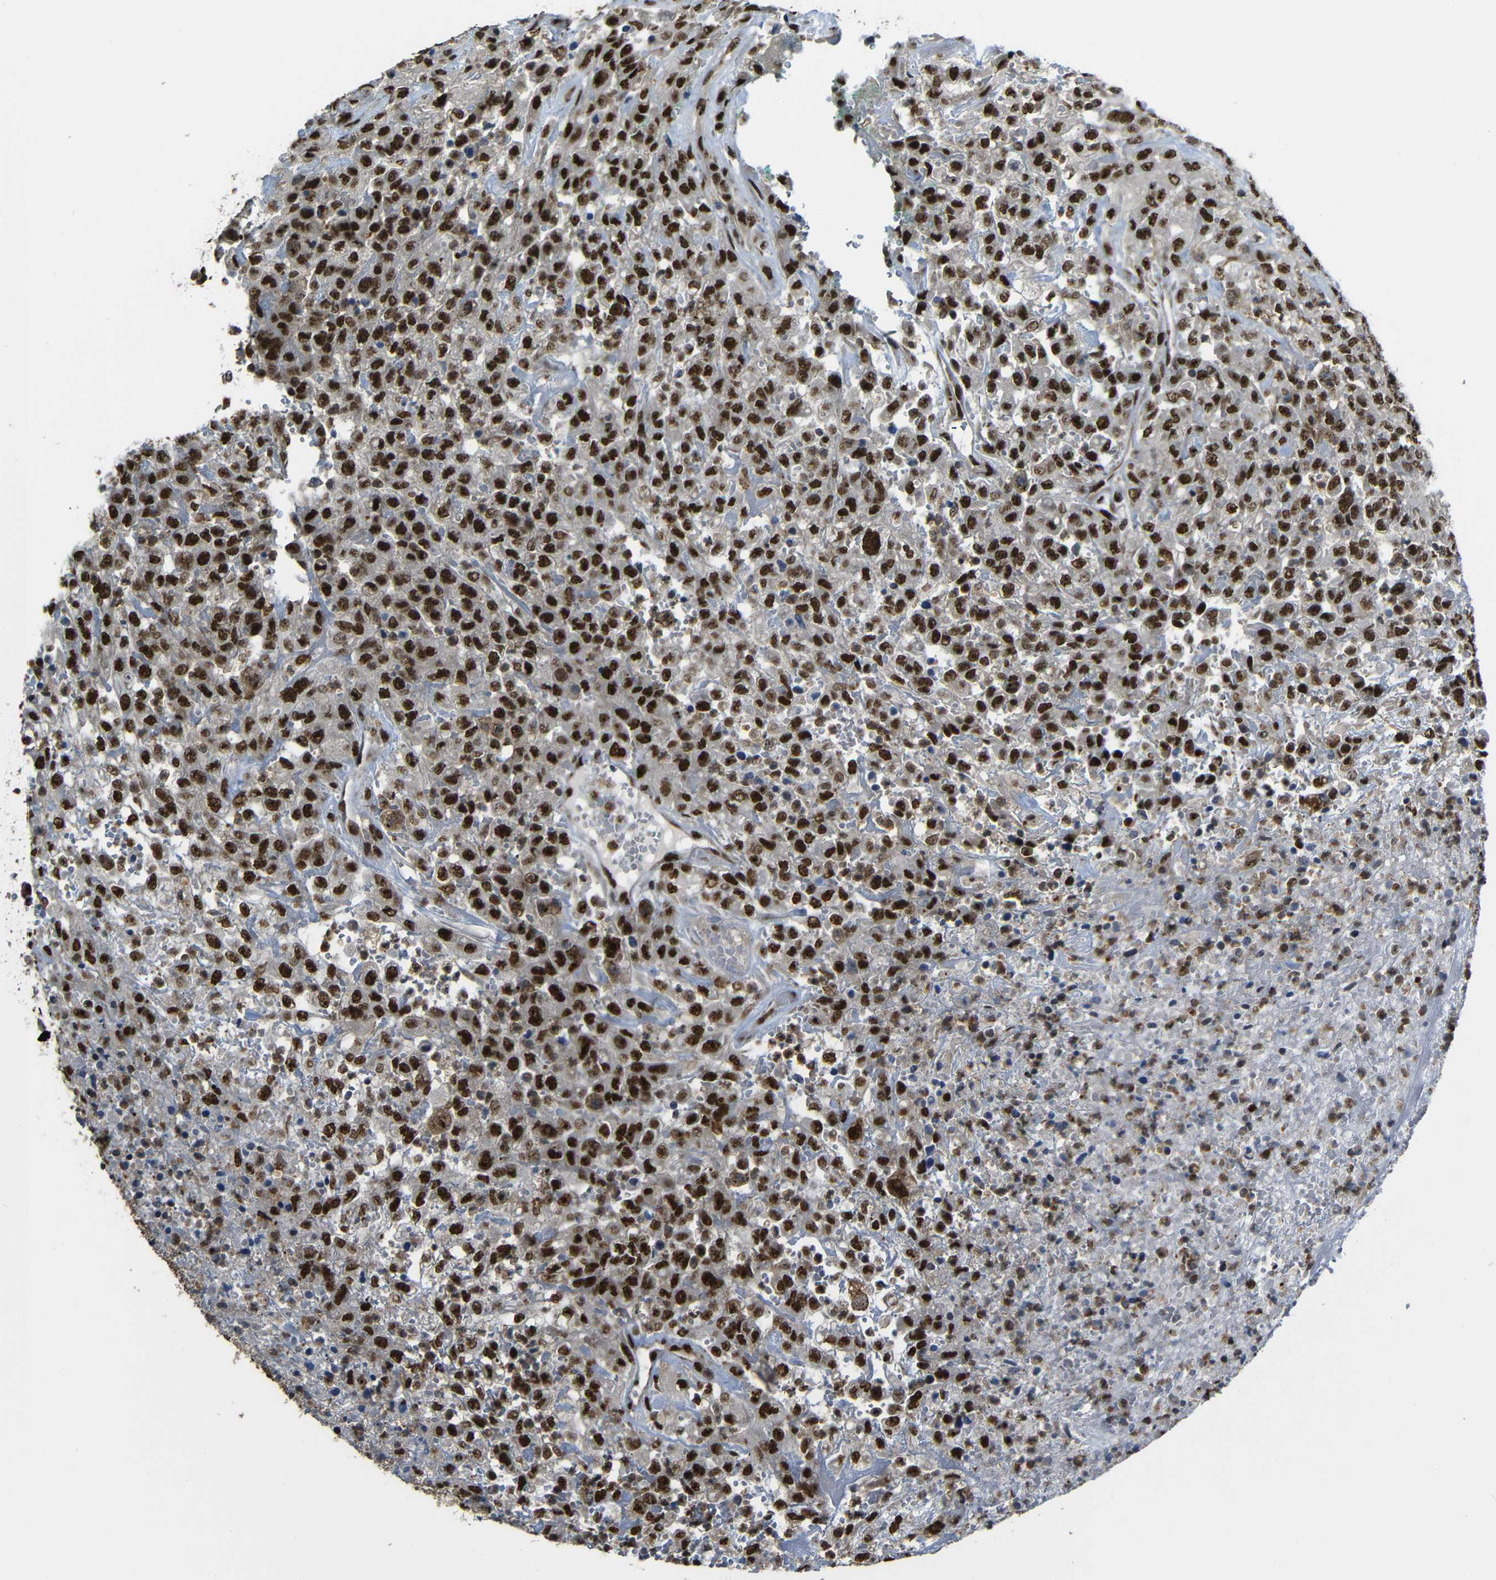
{"staining": {"intensity": "strong", "quantity": ">75%", "location": "cytoplasmic/membranous,nuclear"}, "tissue": "urothelial cancer", "cell_type": "Tumor cells", "image_type": "cancer", "snomed": [{"axis": "morphology", "description": "Urothelial carcinoma, High grade"}, {"axis": "topography", "description": "Urinary bladder"}], "caption": "IHC image of neoplastic tissue: human urothelial cancer stained using IHC displays high levels of strong protein expression localized specifically in the cytoplasmic/membranous and nuclear of tumor cells, appearing as a cytoplasmic/membranous and nuclear brown color.", "gene": "TCF7L2", "patient": {"sex": "male", "age": 46}}